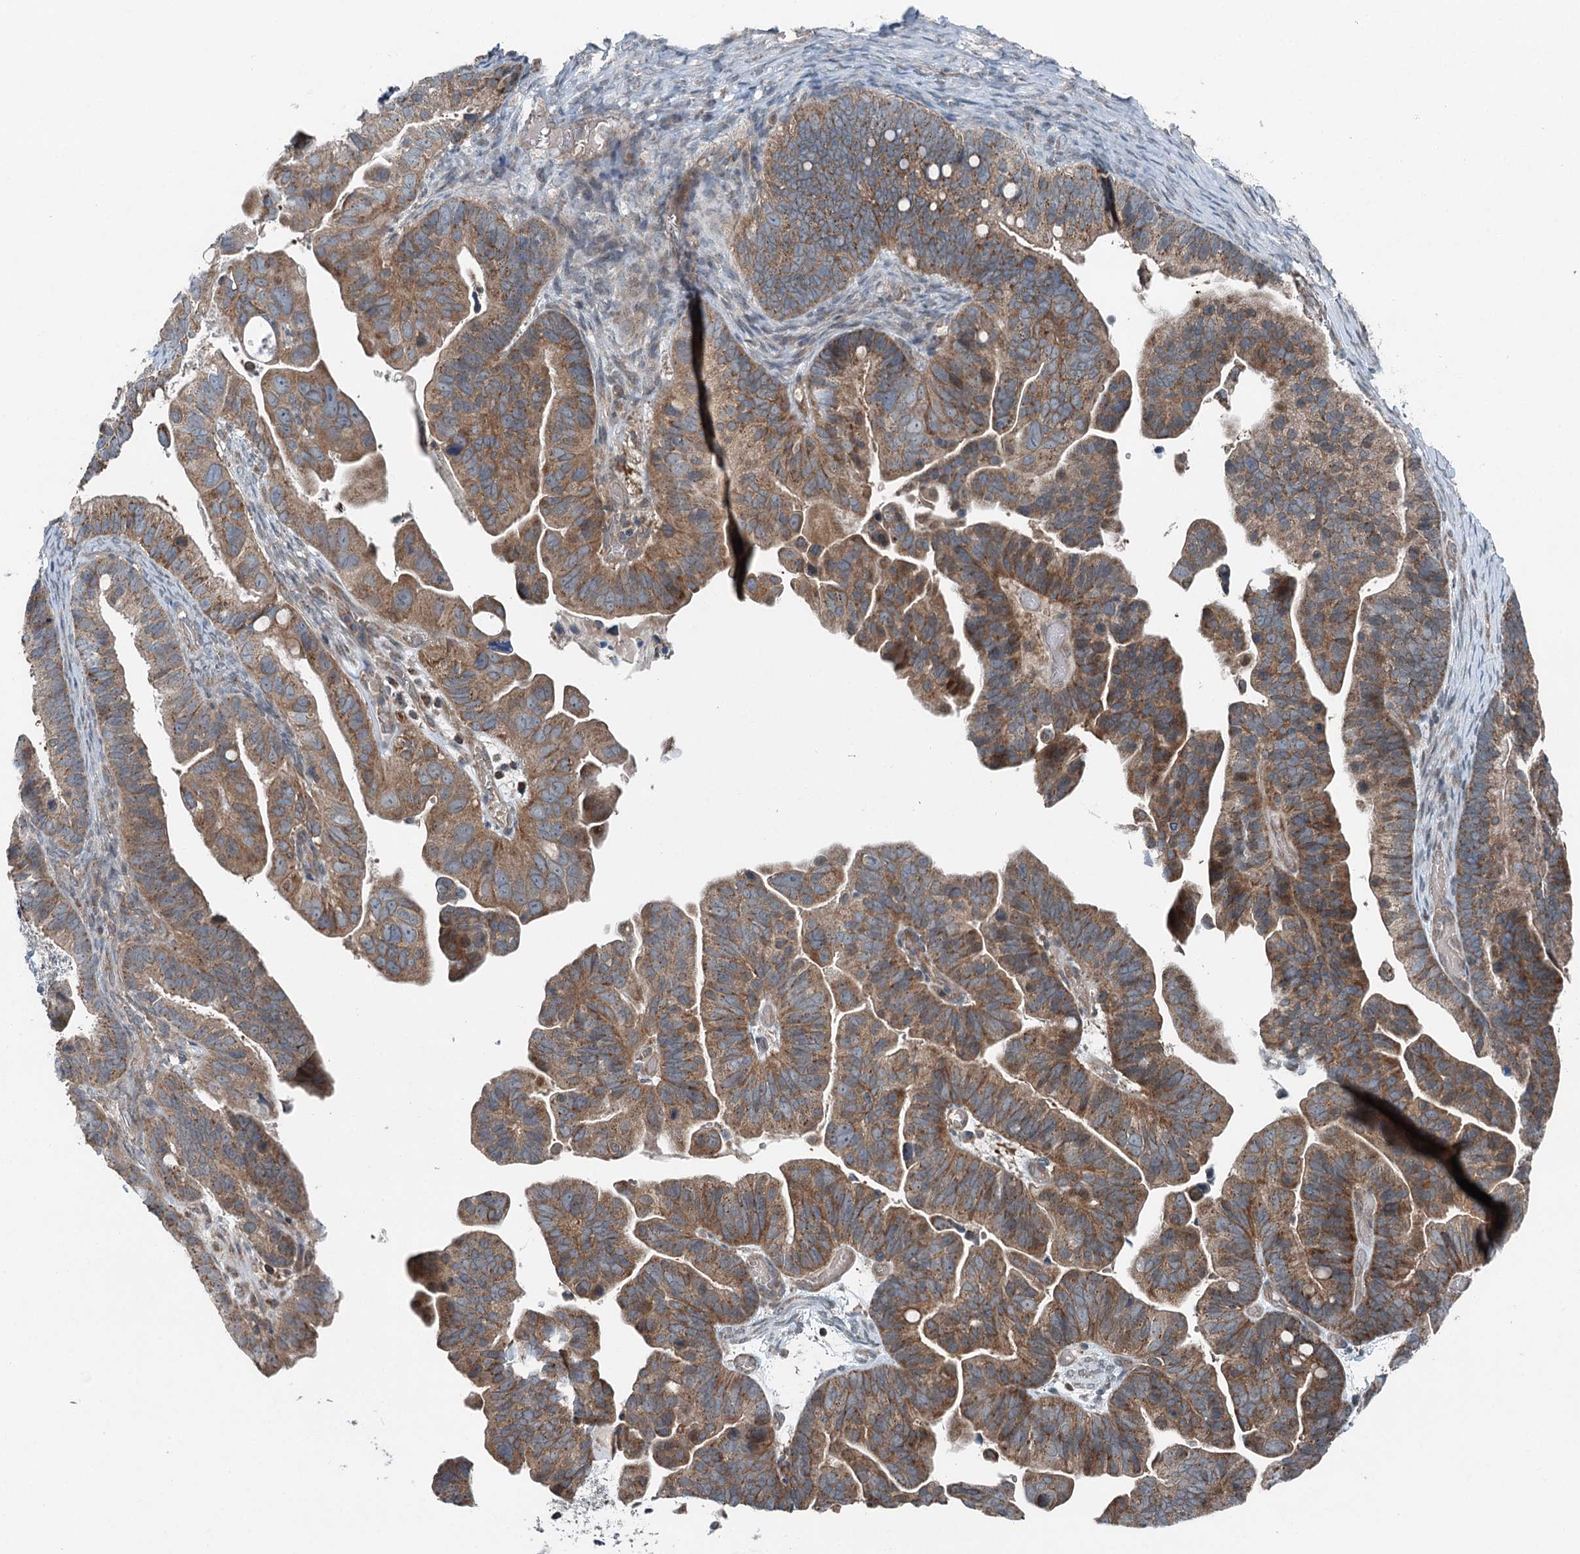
{"staining": {"intensity": "moderate", "quantity": ">75%", "location": "cytoplasmic/membranous"}, "tissue": "ovarian cancer", "cell_type": "Tumor cells", "image_type": "cancer", "snomed": [{"axis": "morphology", "description": "Cystadenocarcinoma, serous, NOS"}, {"axis": "topography", "description": "Ovary"}], "caption": "About >75% of tumor cells in human ovarian cancer (serous cystadenocarcinoma) exhibit moderate cytoplasmic/membranous protein expression as visualized by brown immunohistochemical staining.", "gene": "SKIC3", "patient": {"sex": "female", "age": 56}}